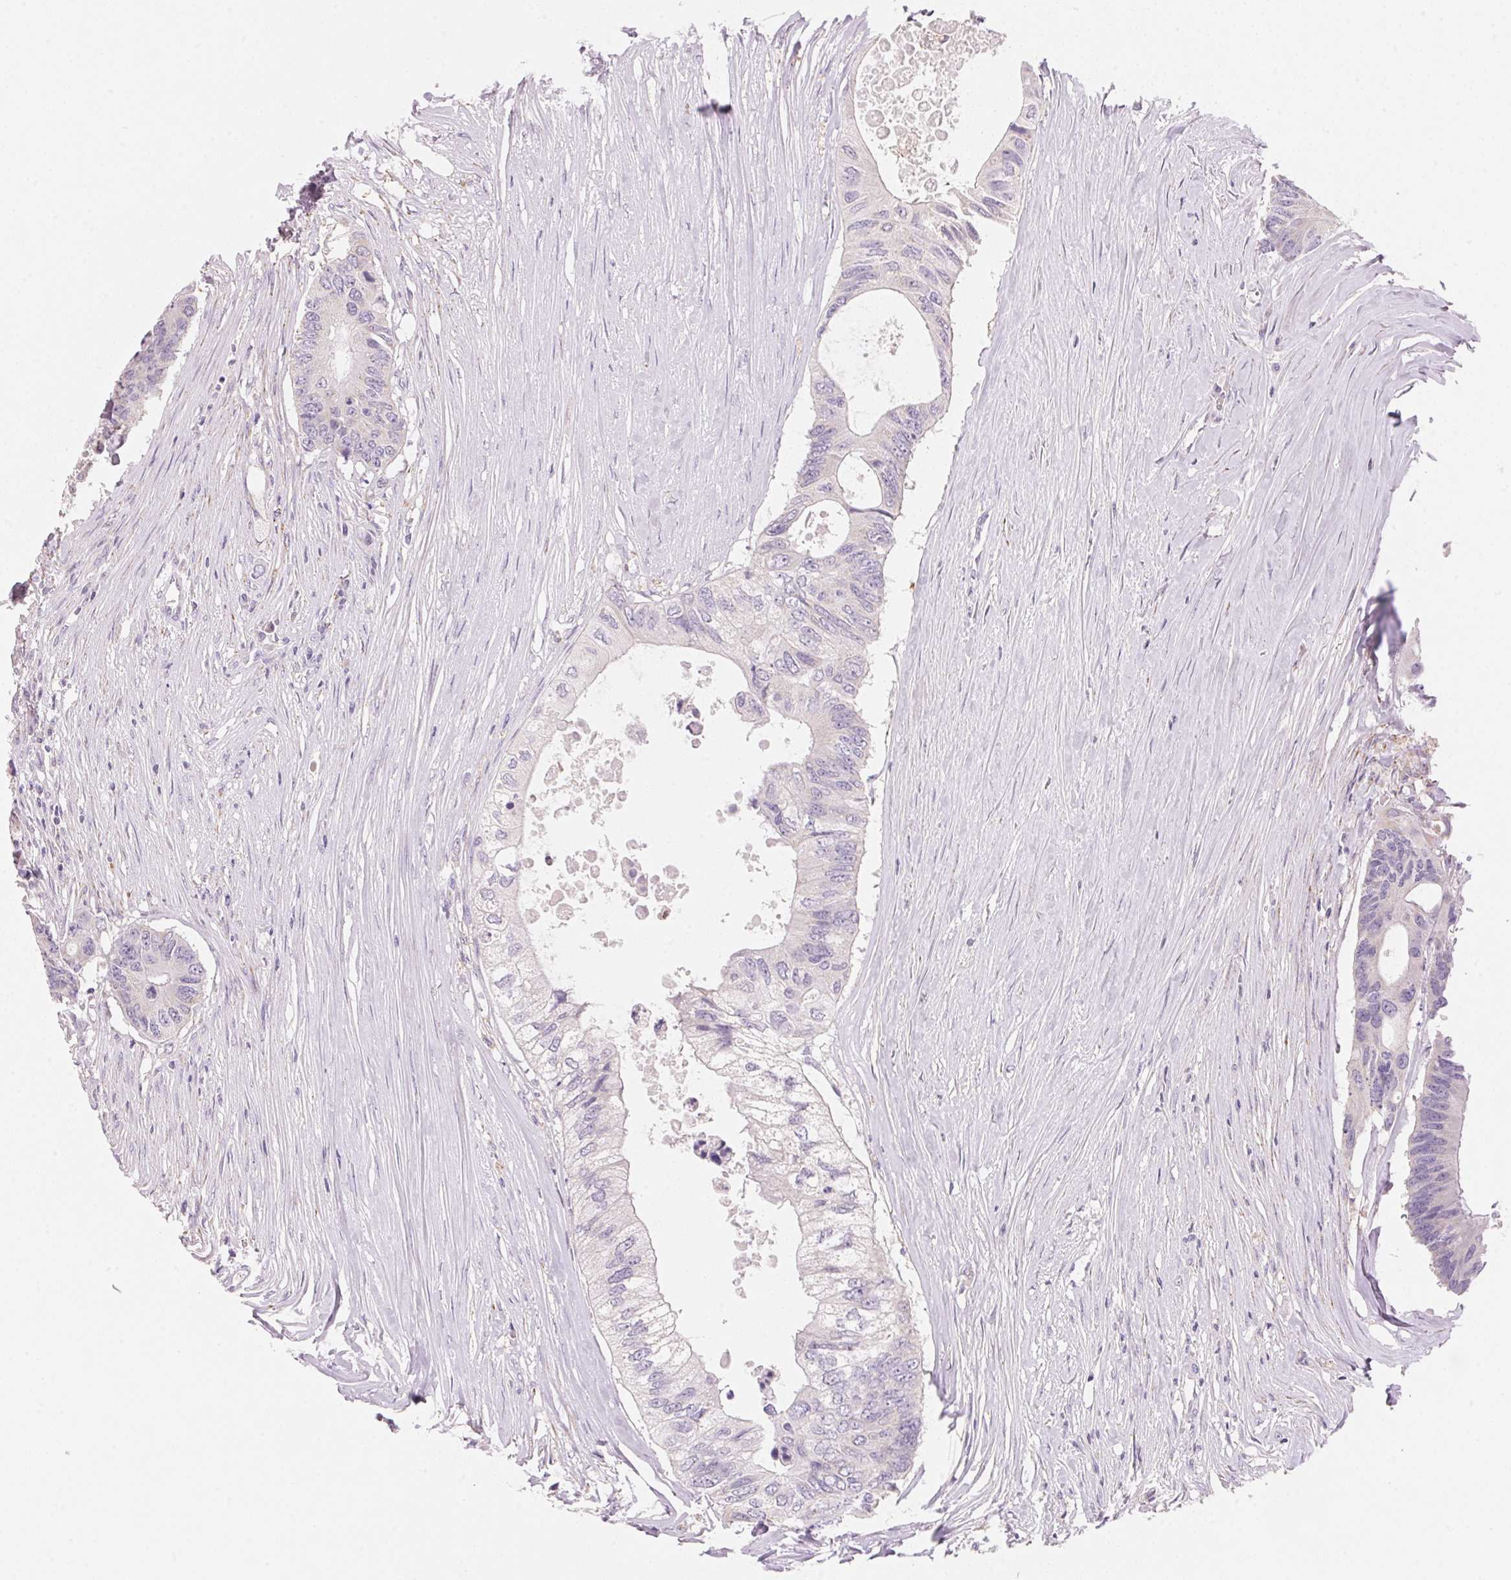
{"staining": {"intensity": "negative", "quantity": "none", "location": "none"}, "tissue": "colorectal cancer", "cell_type": "Tumor cells", "image_type": "cancer", "snomed": [{"axis": "morphology", "description": "Adenocarcinoma, NOS"}, {"axis": "topography", "description": "Colon"}], "caption": "This is an IHC micrograph of colorectal adenocarcinoma. There is no positivity in tumor cells.", "gene": "CYP11B1", "patient": {"sex": "male", "age": 71}}